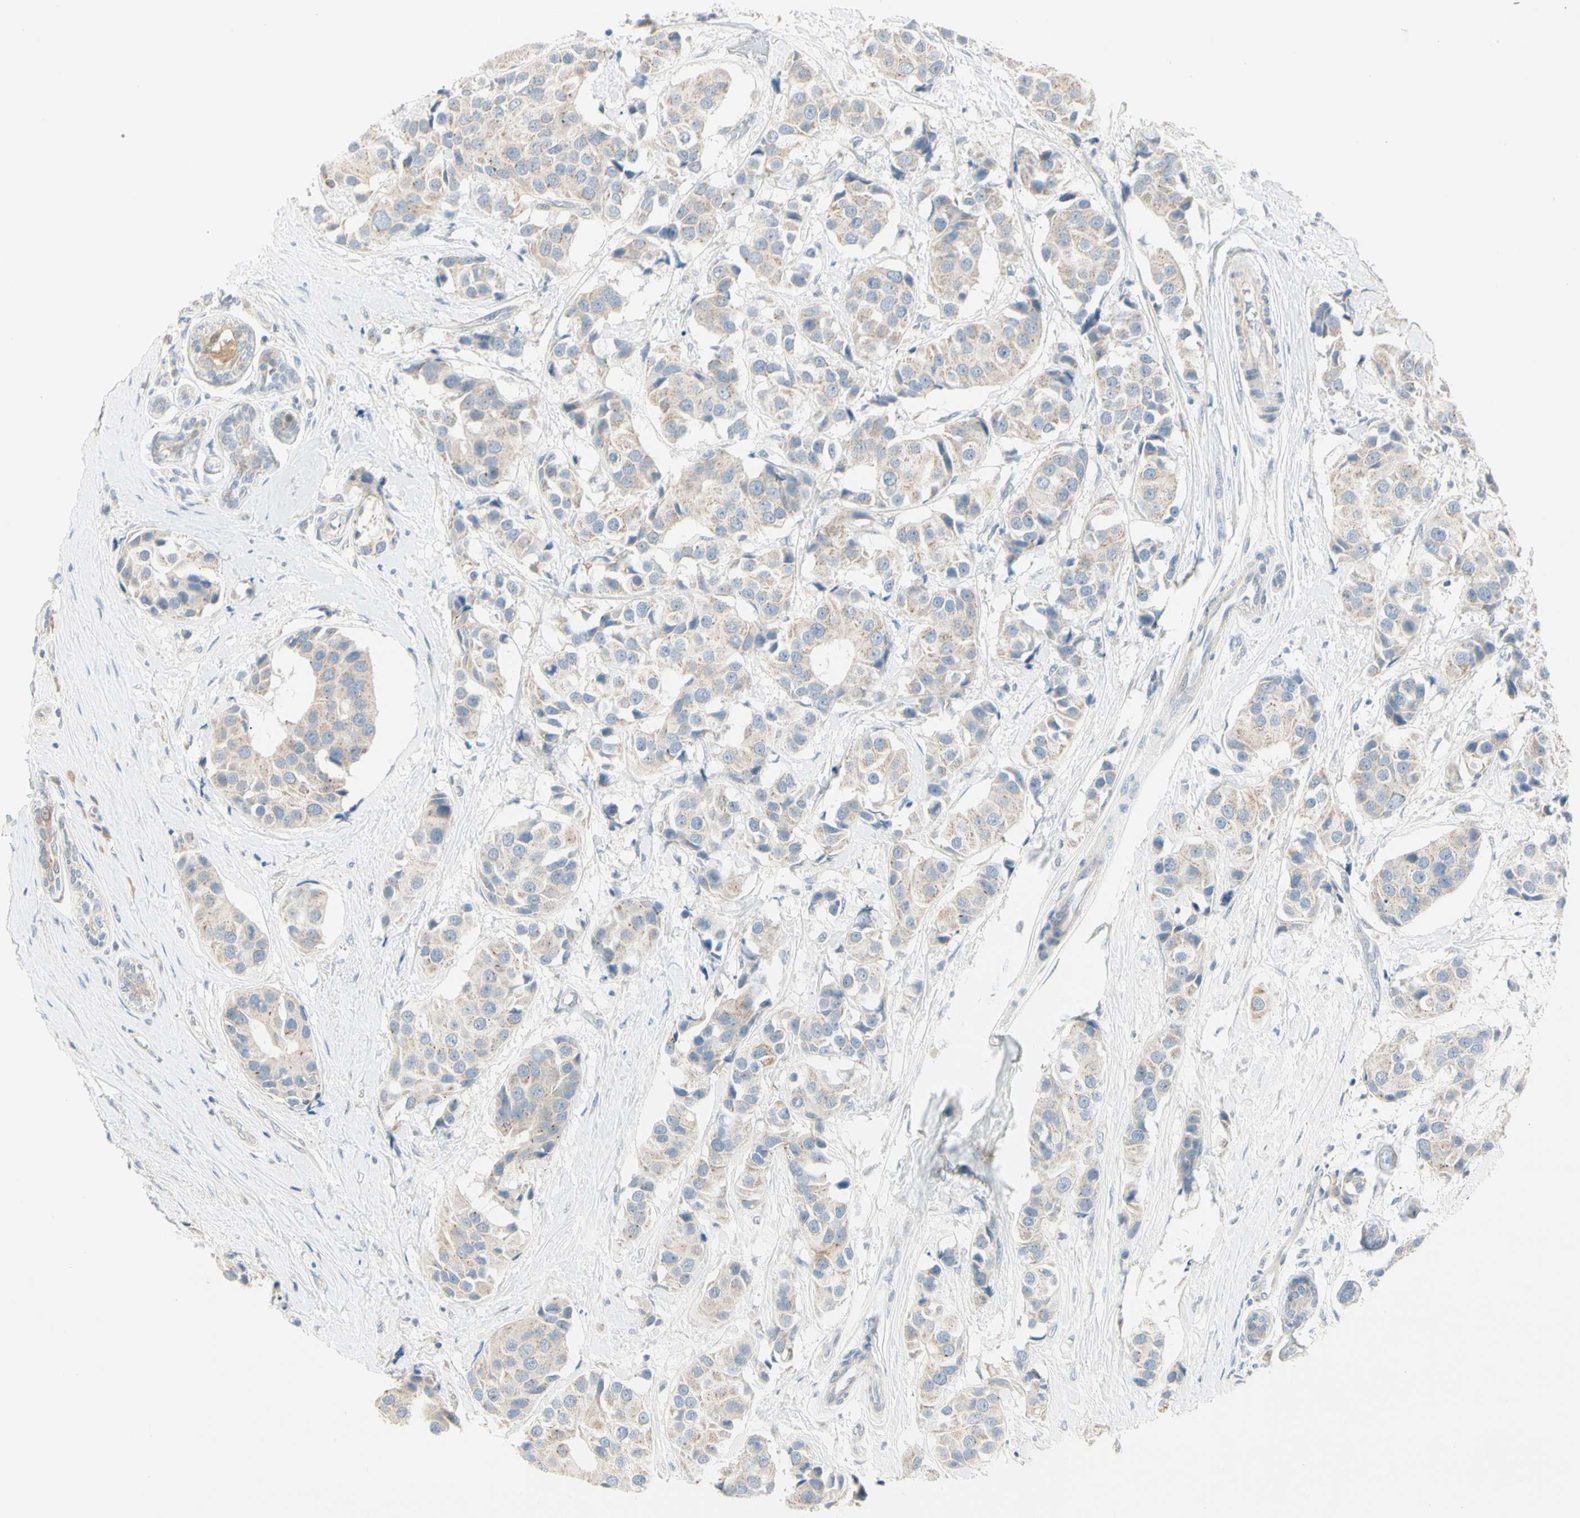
{"staining": {"intensity": "weak", "quantity": ">75%", "location": "cytoplasmic/membranous"}, "tissue": "breast cancer", "cell_type": "Tumor cells", "image_type": "cancer", "snomed": [{"axis": "morphology", "description": "Normal tissue, NOS"}, {"axis": "morphology", "description": "Duct carcinoma"}, {"axis": "topography", "description": "Breast"}], "caption": "Human breast cancer stained with a protein marker displays weak staining in tumor cells.", "gene": "ALDH18A1", "patient": {"sex": "female", "age": 39}}